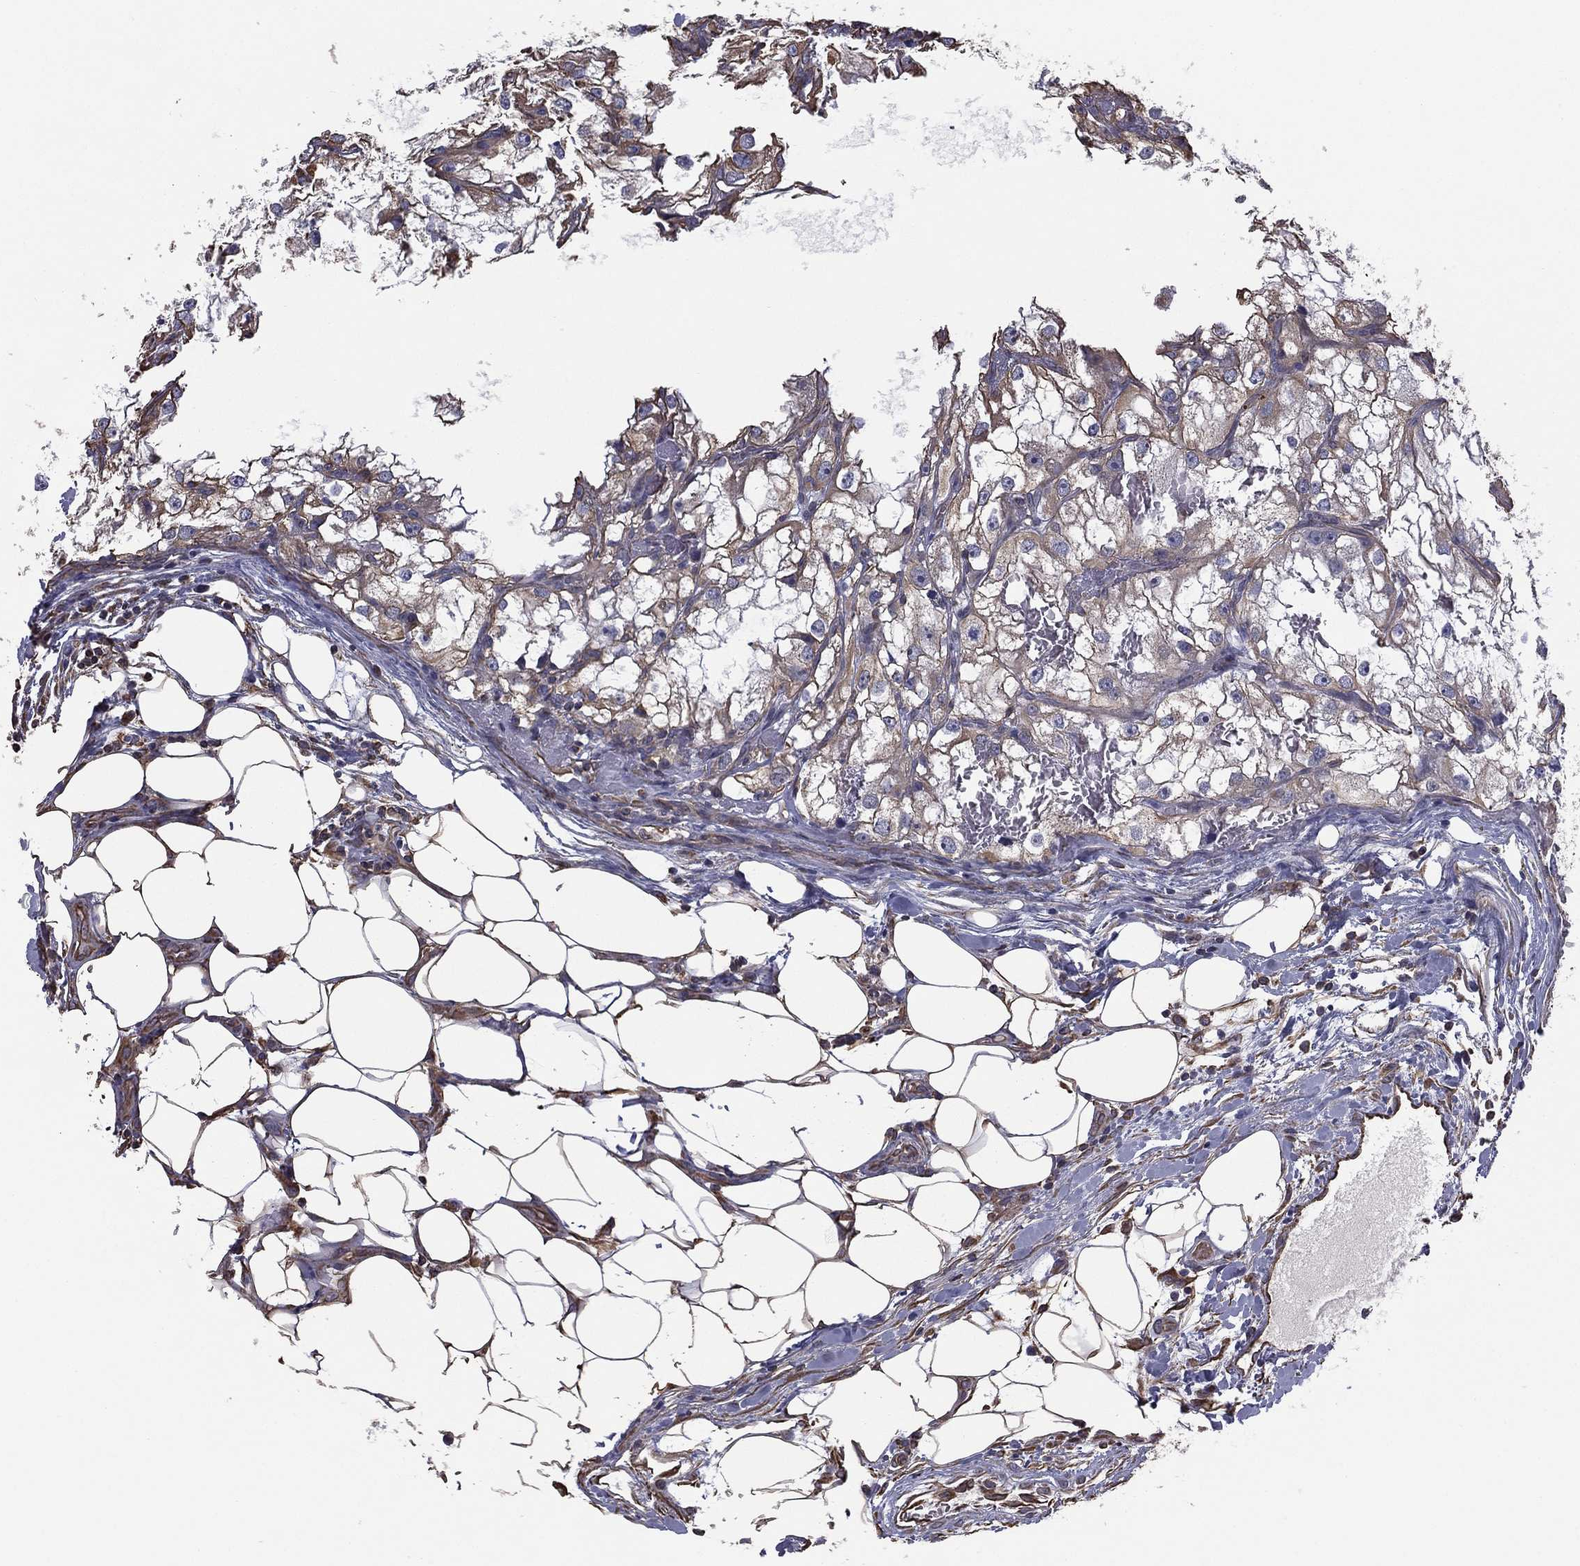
{"staining": {"intensity": "weak", "quantity": "<25%", "location": "cytoplasmic/membranous"}, "tissue": "renal cancer", "cell_type": "Tumor cells", "image_type": "cancer", "snomed": [{"axis": "morphology", "description": "Adenocarcinoma, NOS"}, {"axis": "topography", "description": "Kidney"}], "caption": "DAB (3,3'-diaminobenzidine) immunohistochemical staining of human adenocarcinoma (renal) reveals no significant expression in tumor cells. The staining was performed using DAB to visualize the protein expression in brown, while the nuclei were stained in blue with hematoxylin (Magnification: 20x).", "gene": "SCUBE1", "patient": {"sex": "male", "age": 59}}